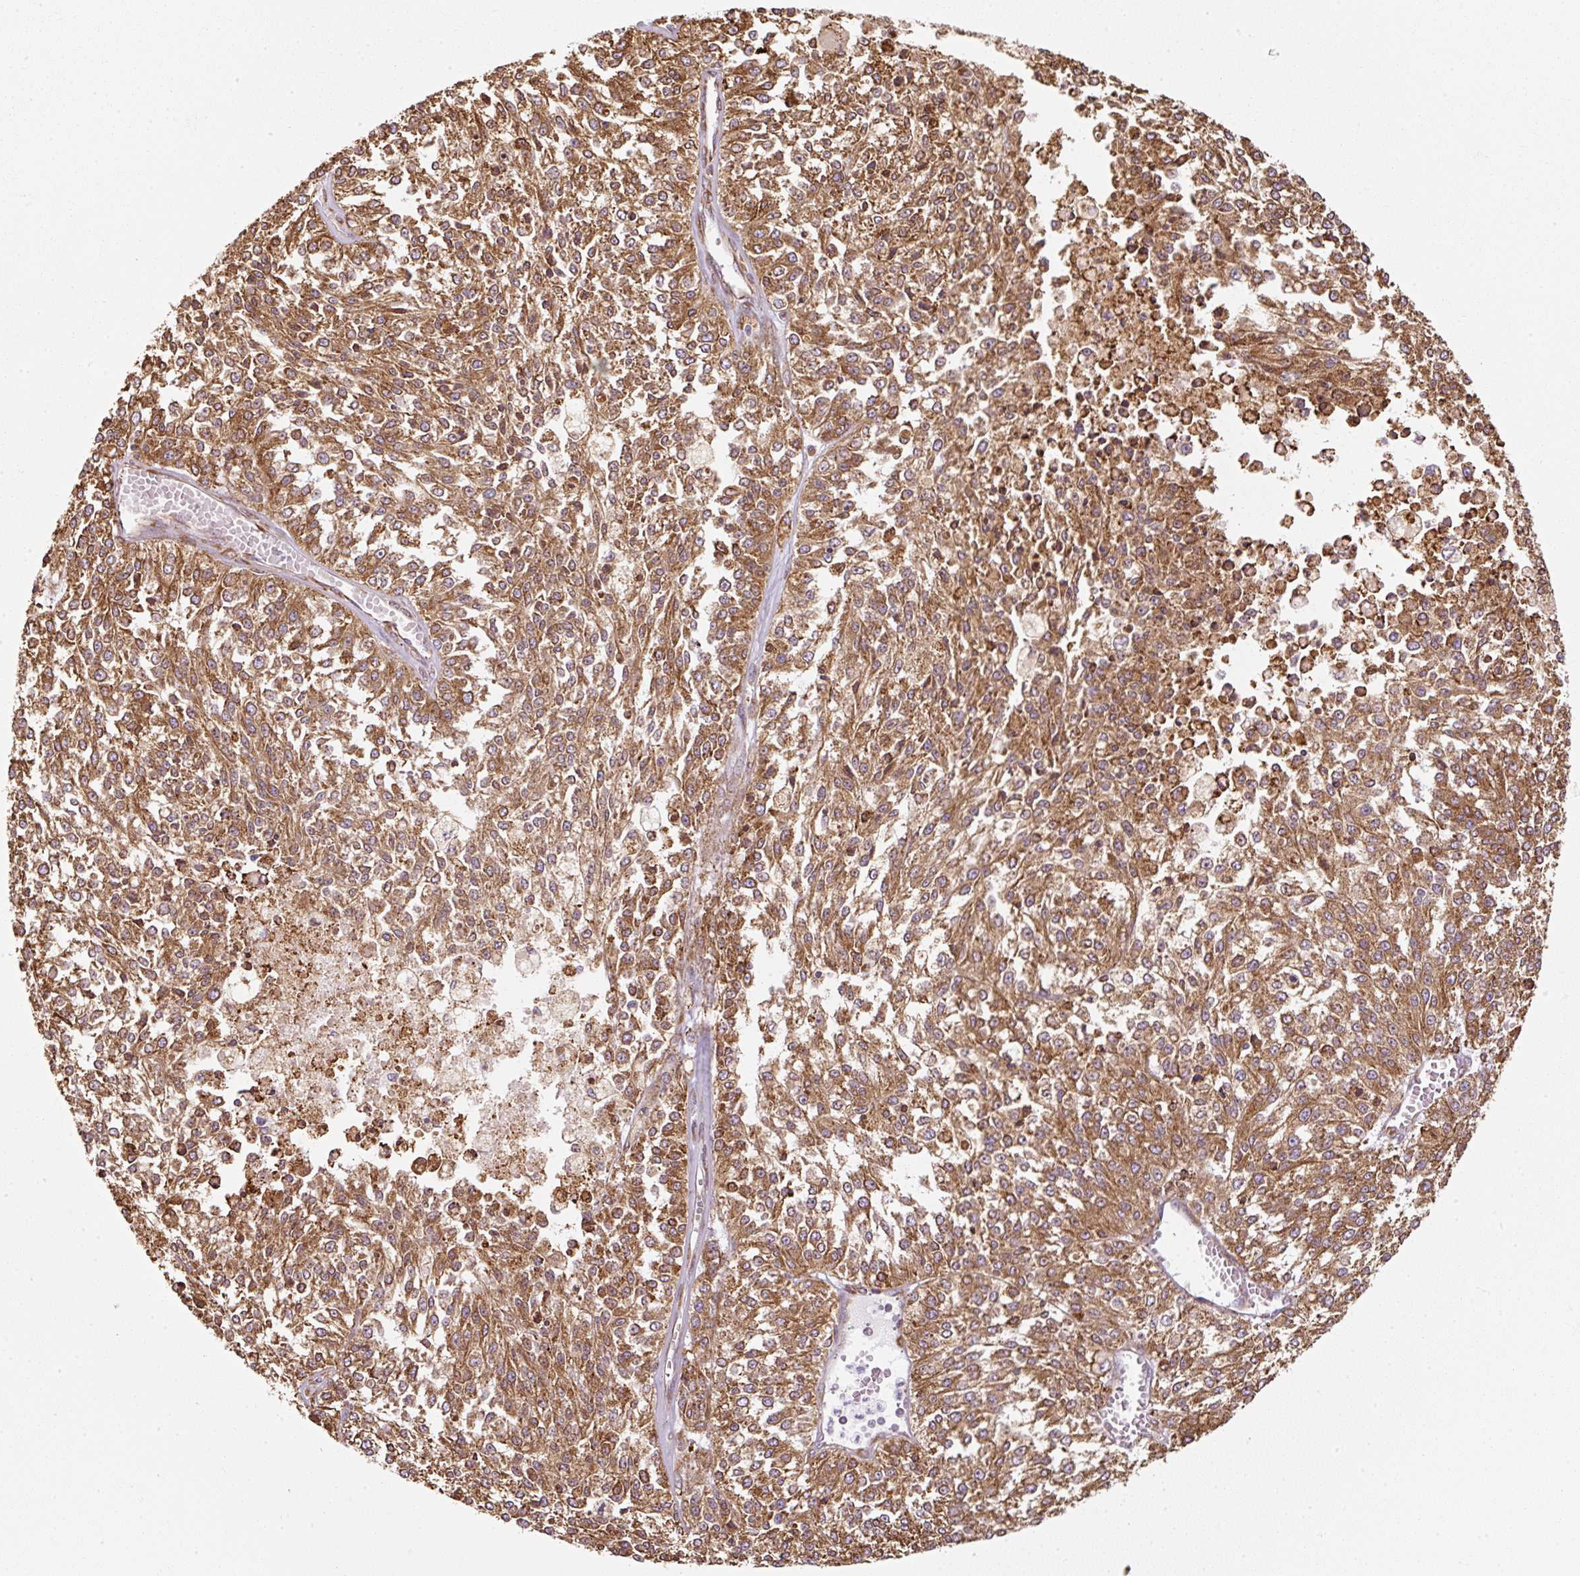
{"staining": {"intensity": "moderate", "quantity": ">75%", "location": "cytoplasmic/membranous"}, "tissue": "melanoma", "cell_type": "Tumor cells", "image_type": "cancer", "snomed": [{"axis": "morphology", "description": "Malignant melanoma, NOS"}, {"axis": "topography", "description": "Skin"}], "caption": "Human melanoma stained for a protein (brown) exhibits moderate cytoplasmic/membranous positive staining in about >75% of tumor cells.", "gene": "PRKCSH", "patient": {"sex": "female", "age": 64}}